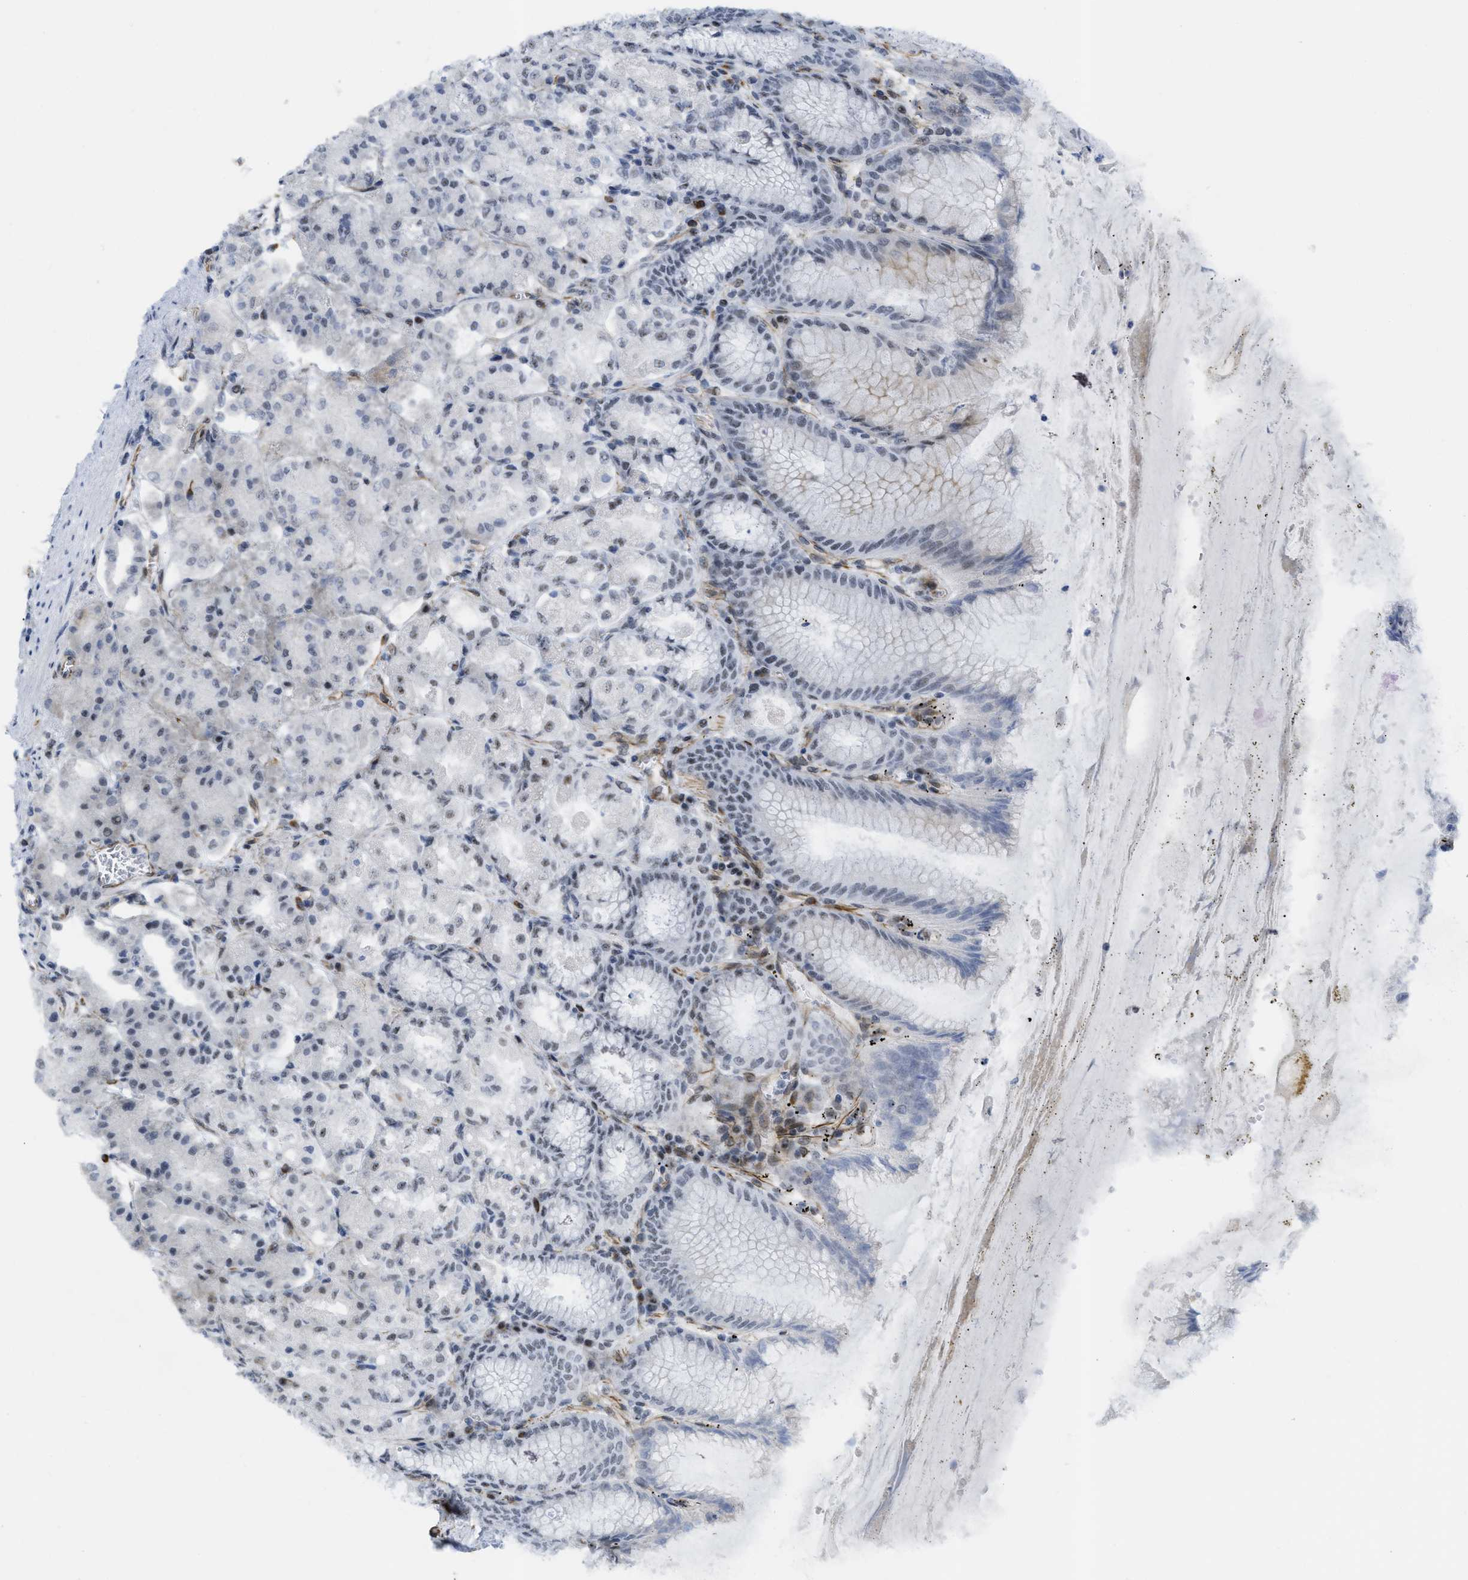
{"staining": {"intensity": "moderate", "quantity": ">75%", "location": "nuclear"}, "tissue": "stomach", "cell_type": "Glandular cells", "image_type": "normal", "snomed": [{"axis": "morphology", "description": "Normal tissue, NOS"}, {"axis": "topography", "description": "Stomach, lower"}], "caption": "Protein analysis of normal stomach displays moderate nuclear staining in approximately >75% of glandular cells.", "gene": "LRRC8B", "patient": {"sex": "male", "age": 71}}